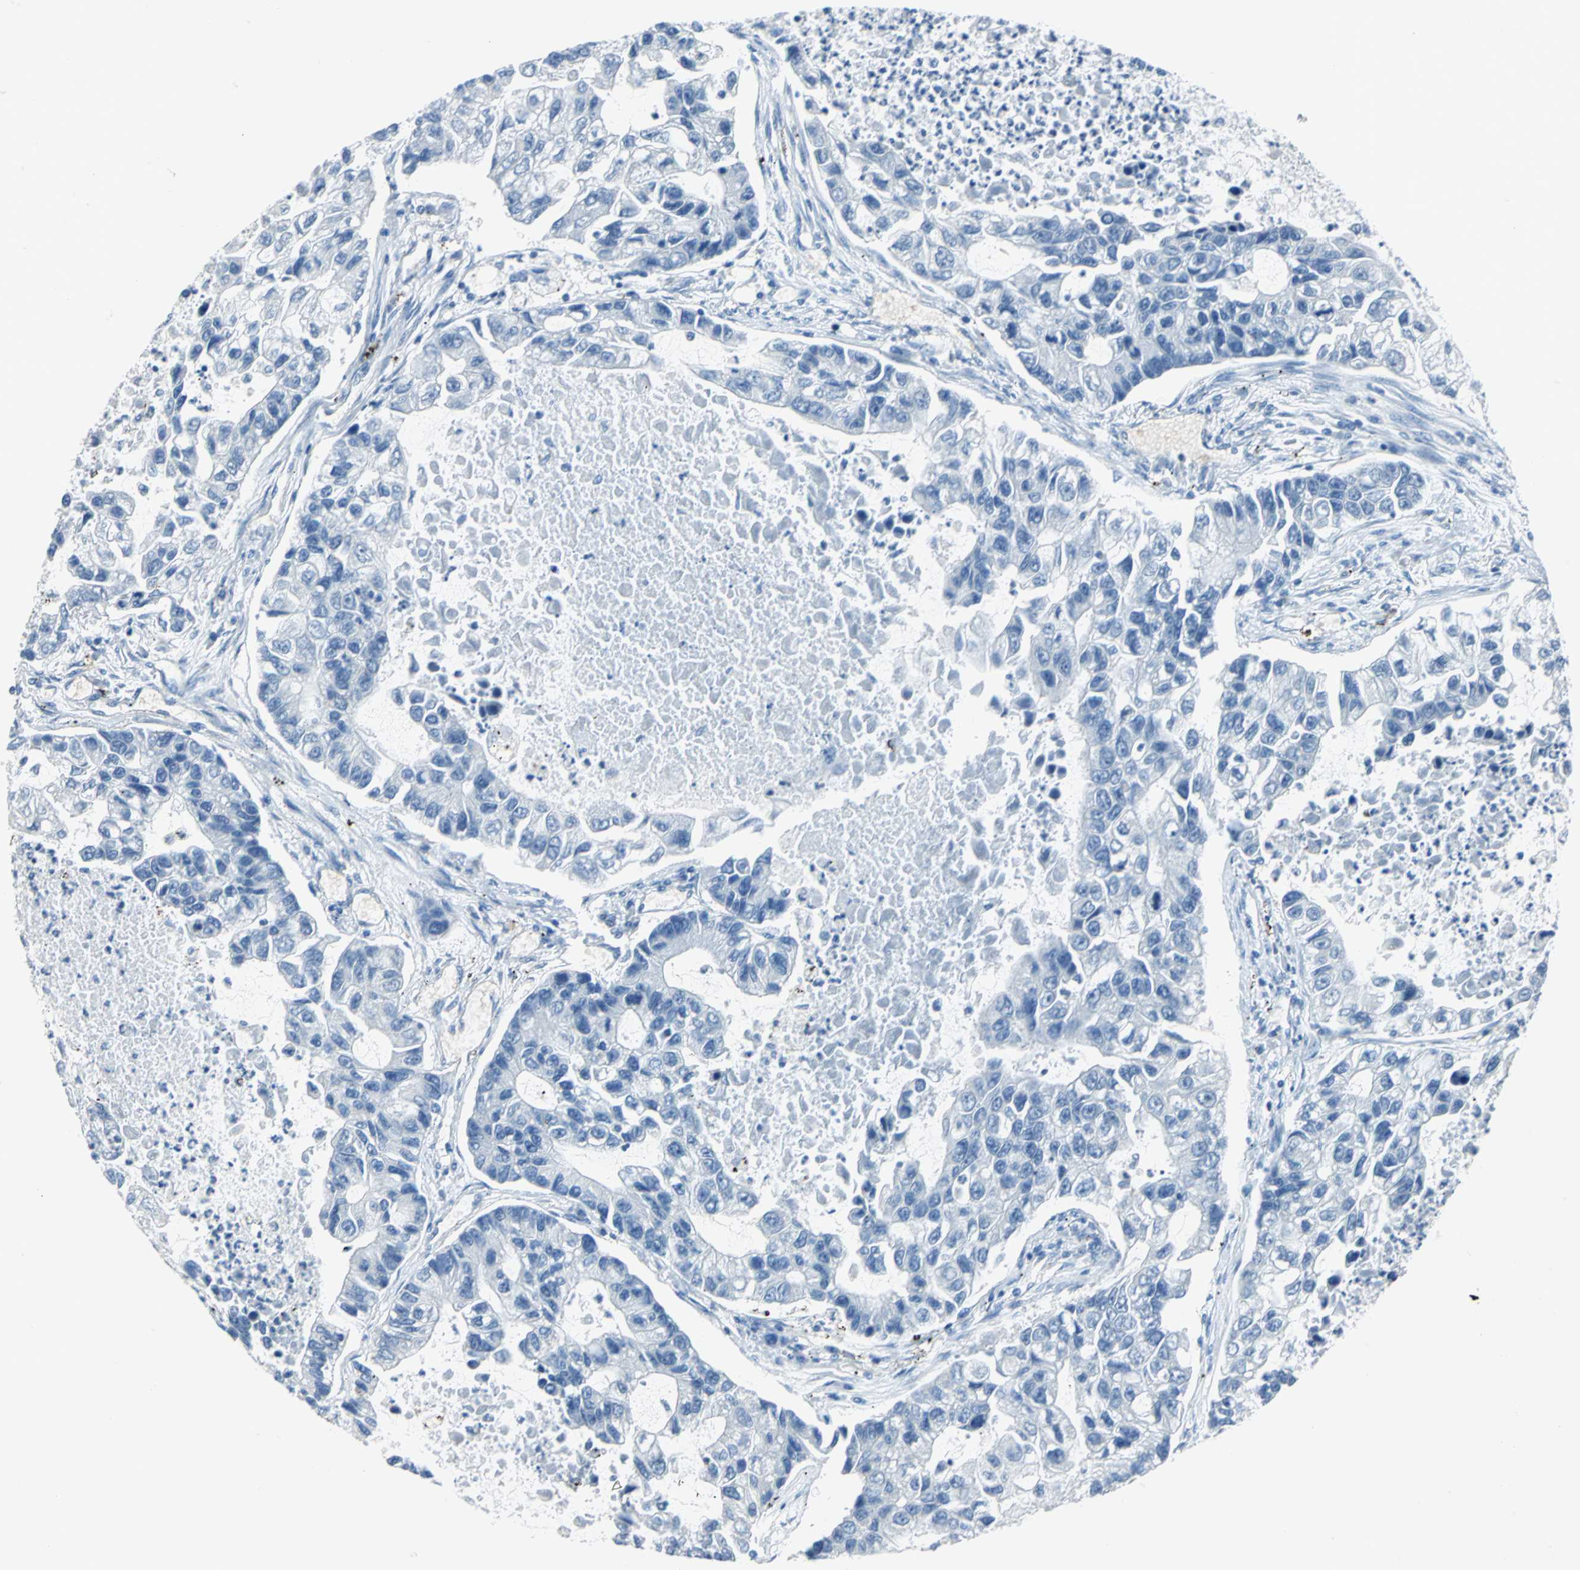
{"staining": {"intensity": "negative", "quantity": "none", "location": "none"}, "tissue": "lung cancer", "cell_type": "Tumor cells", "image_type": "cancer", "snomed": [{"axis": "morphology", "description": "Adenocarcinoma, NOS"}, {"axis": "topography", "description": "Lung"}], "caption": "There is no significant expression in tumor cells of adenocarcinoma (lung).", "gene": "PKLR", "patient": {"sex": "female", "age": 51}}